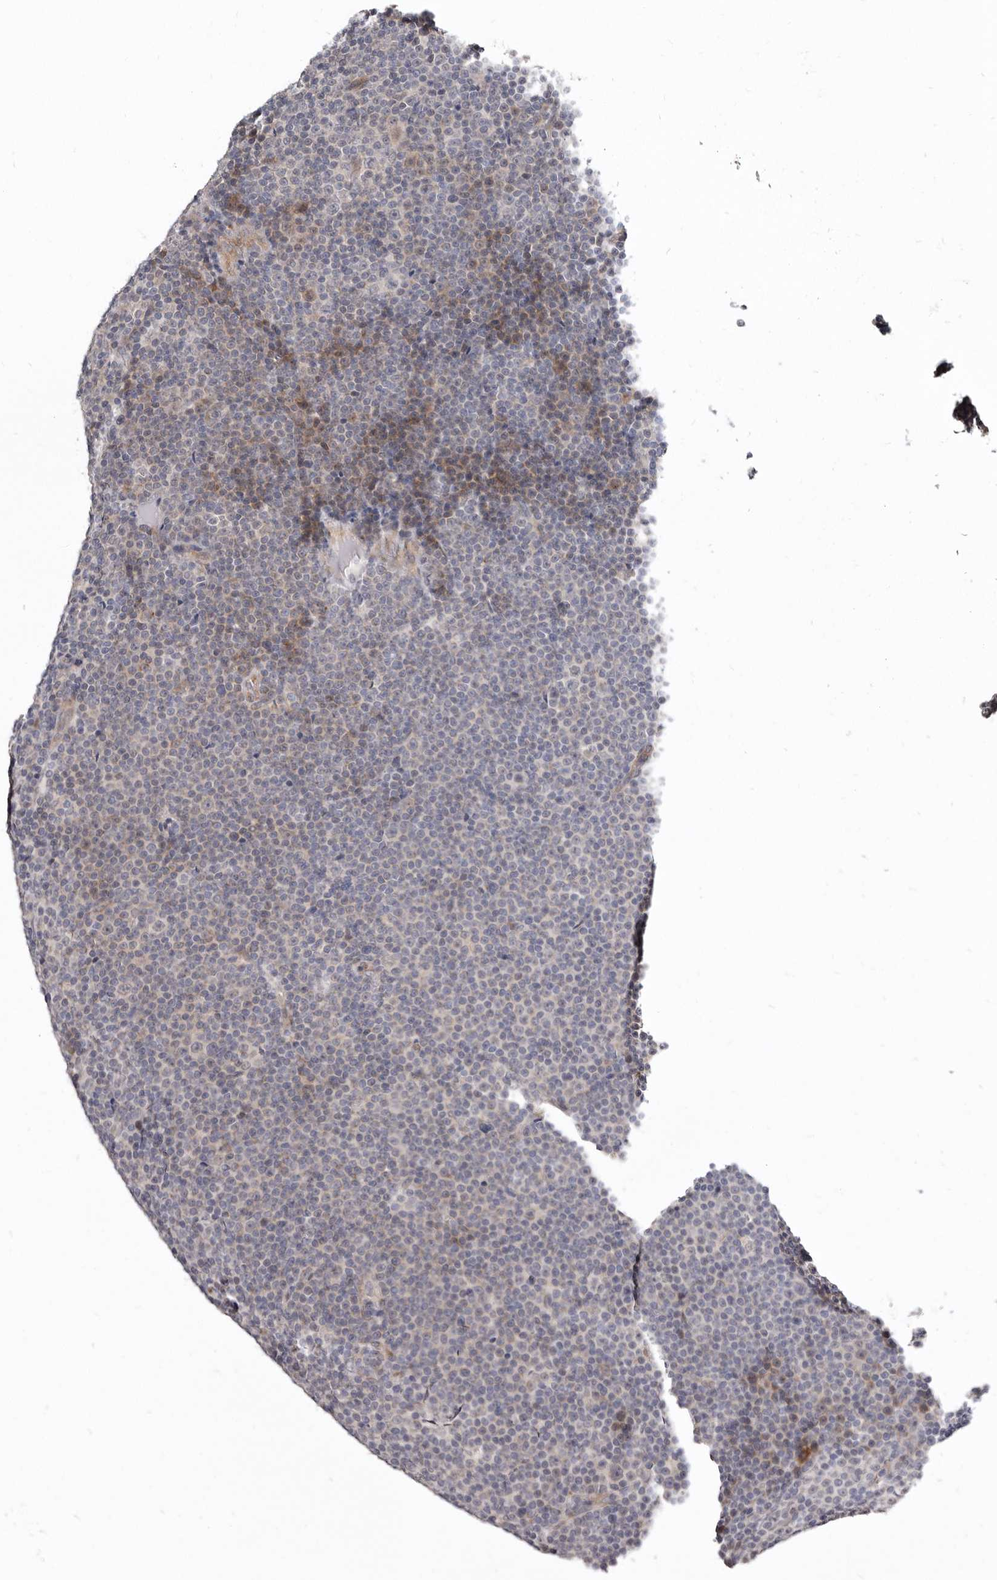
{"staining": {"intensity": "negative", "quantity": "none", "location": "none"}, "tissue": "lymphoma", "cell_type": "Tumor cells", "image_type": "cancer", "snomed": [{"axis": "morphology", "description": "Malignant lymphoma, non-Hodgkin's type, Low grade"}, {"axis": "topography", "description": "Lymph node"}], "caption": "Tumor cells show no significant protein expression in lymphoma.", "gene": "KLHL4", "patient": {"sex": "female", "age": 67}}